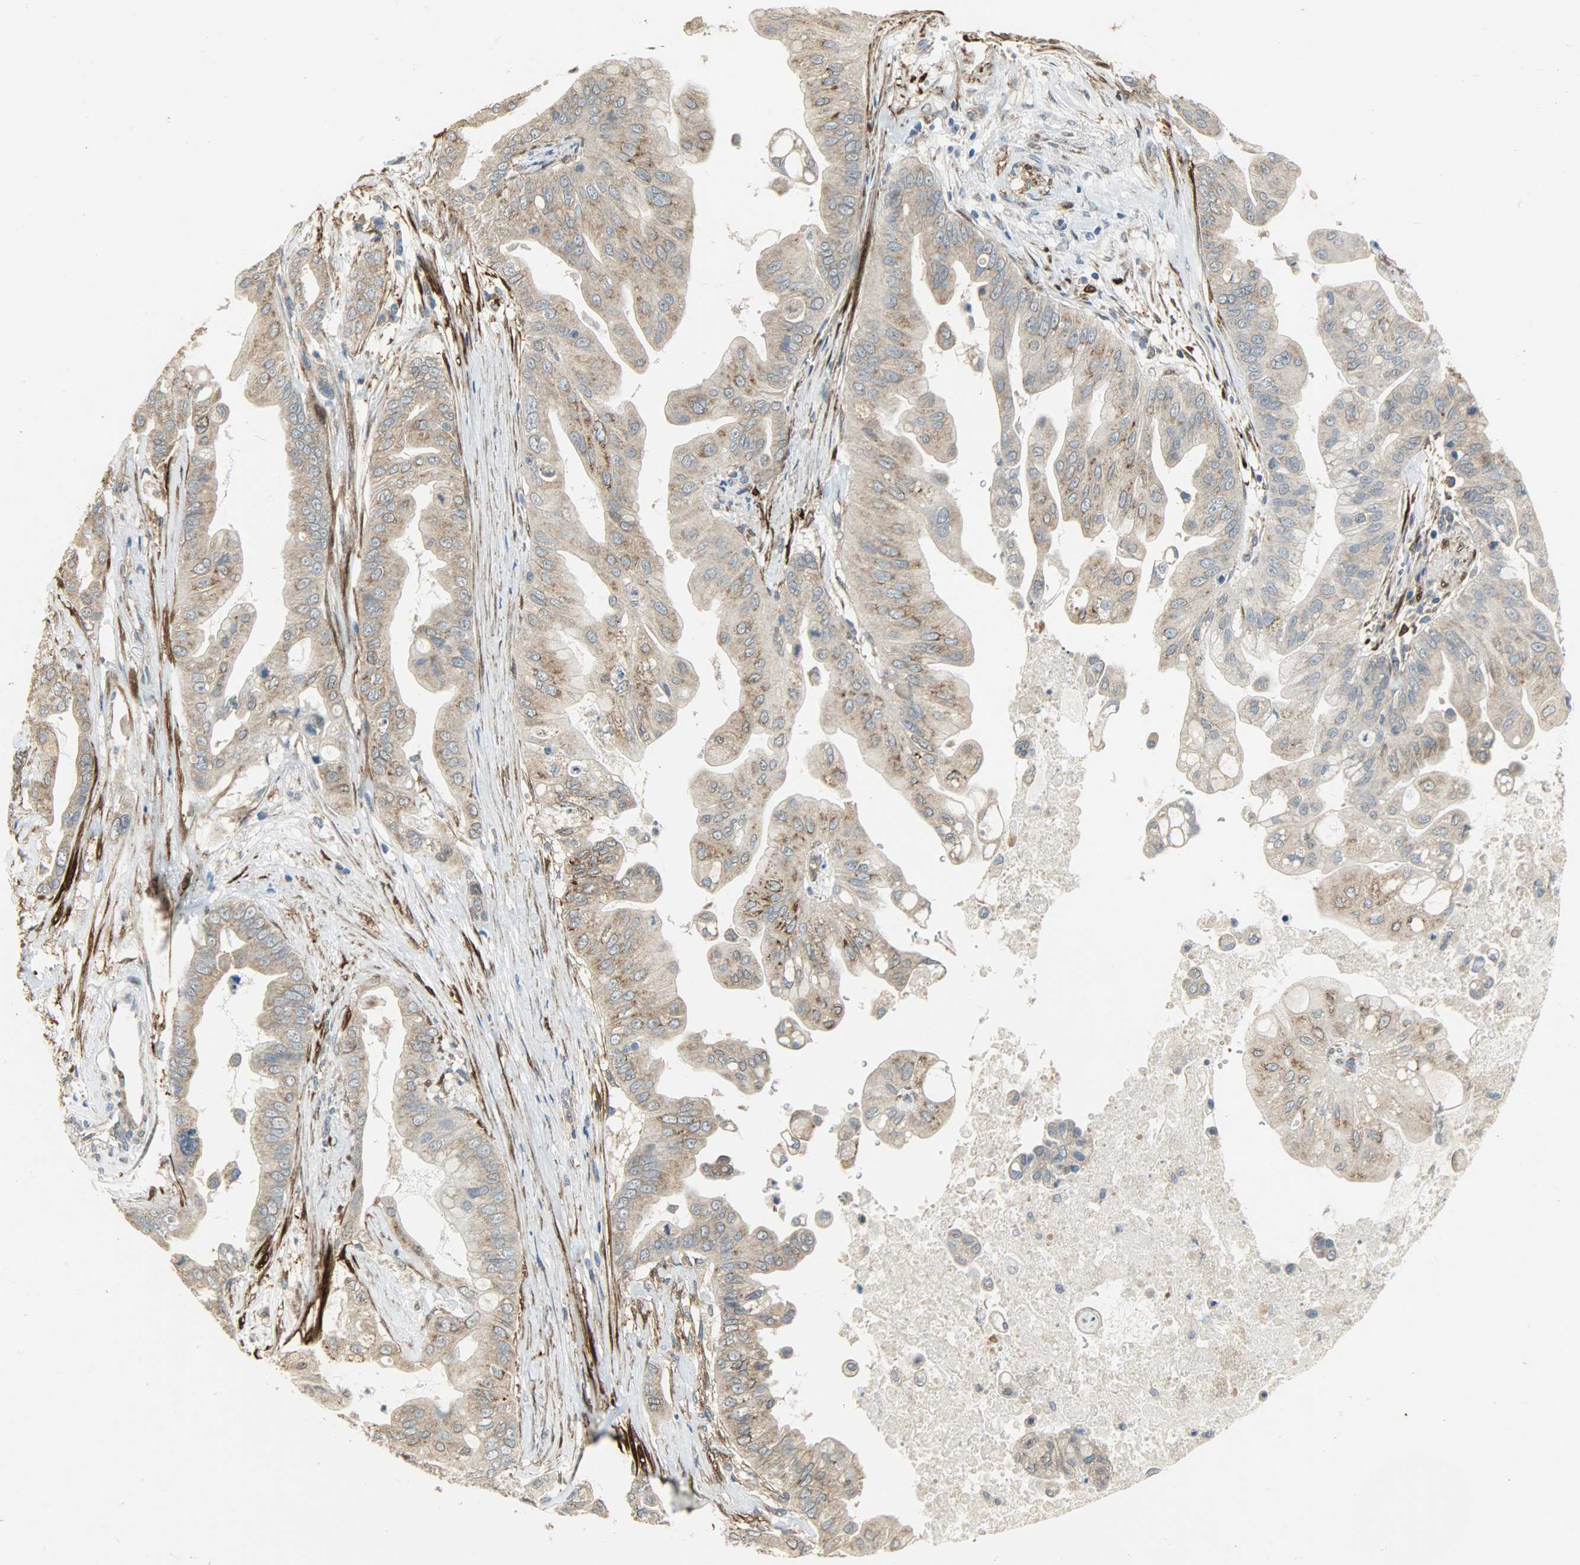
{"staining": {"intensity": "strong", "quantity": ">75%", "location": "cytoplasmic/membranous"}, "tissue": "pancreatic cancer", "cell_type": "Tumor cells", "image_type": "cancer", "snomed": [{"axis": "morphology", "description": "Adenocarcinoma, NOS"}, {"axis": "topography", "description": "Pancreas"}], "caption": "The image exhibits staining of adenocarcinoma (pancreatic), revealing strong cytoplasmic/membranous protein positivity (brown color) within tumor cells. Ihc stains the protein in brown and the nuclei are stained blue.", "gene": "C1orf198", "patient": {"sex": "female", "age": 75}}